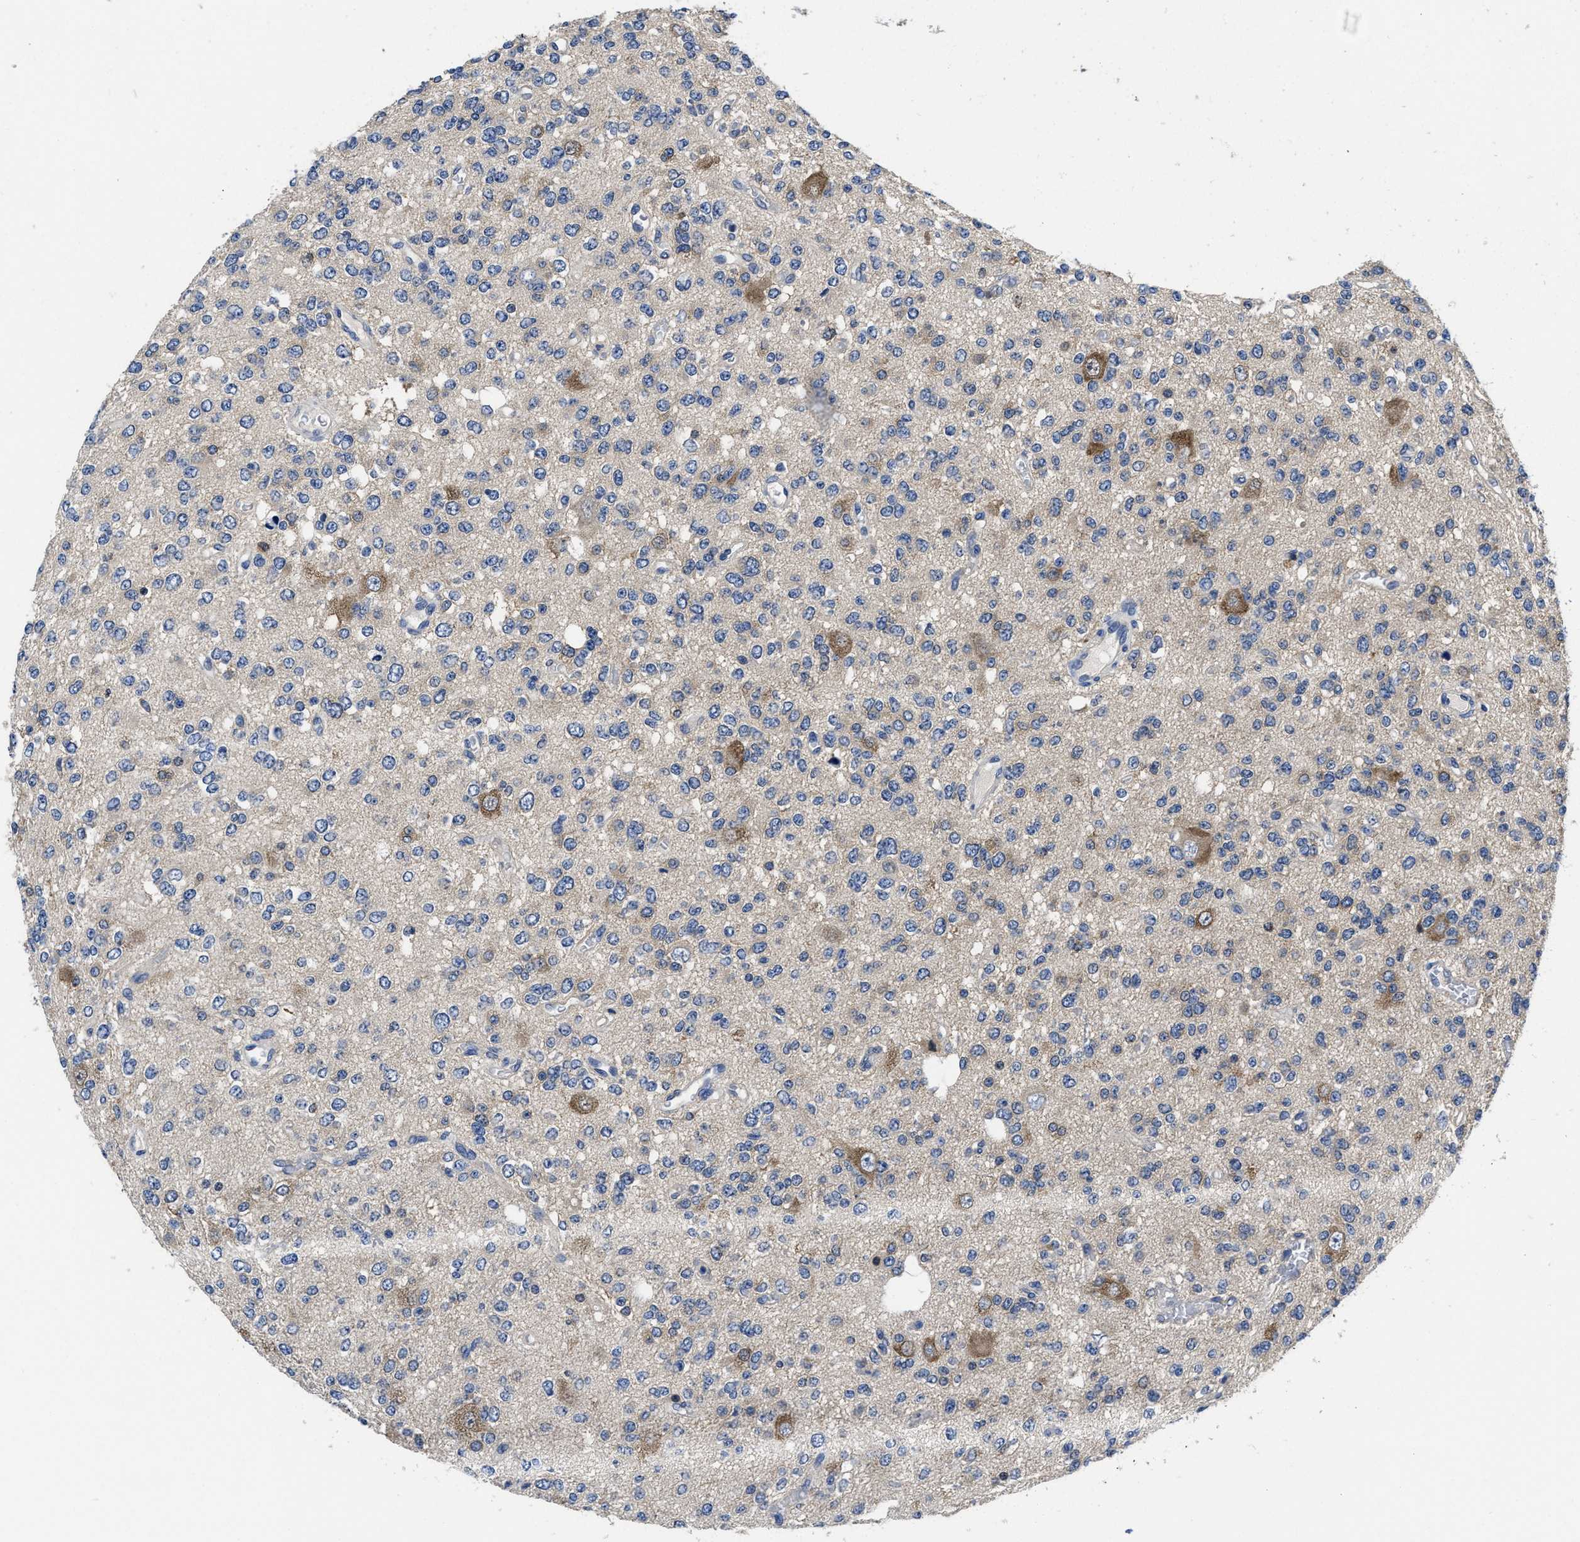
{"staining": {"intensity": "moderate", "quantity": "25%-75%", "location": "cytoplasmic/membranous"}, "tissue": "glioma", "cell_type": "Tumor cells", "image_type": "cancer", "snomed": [{"axis": "morphology", "description": "Glioma, malignant, Low grade"}, {"axis": "topography", "description": "Brain"}], "caption": "Immunohistochemical staining of glioma displays medium levels of moderate cytoplasmic/membranous staining in approximately 25%-75% of tumor cells.", "gene": "YARS1", "patient": {"sex": "male", "age": 38}}